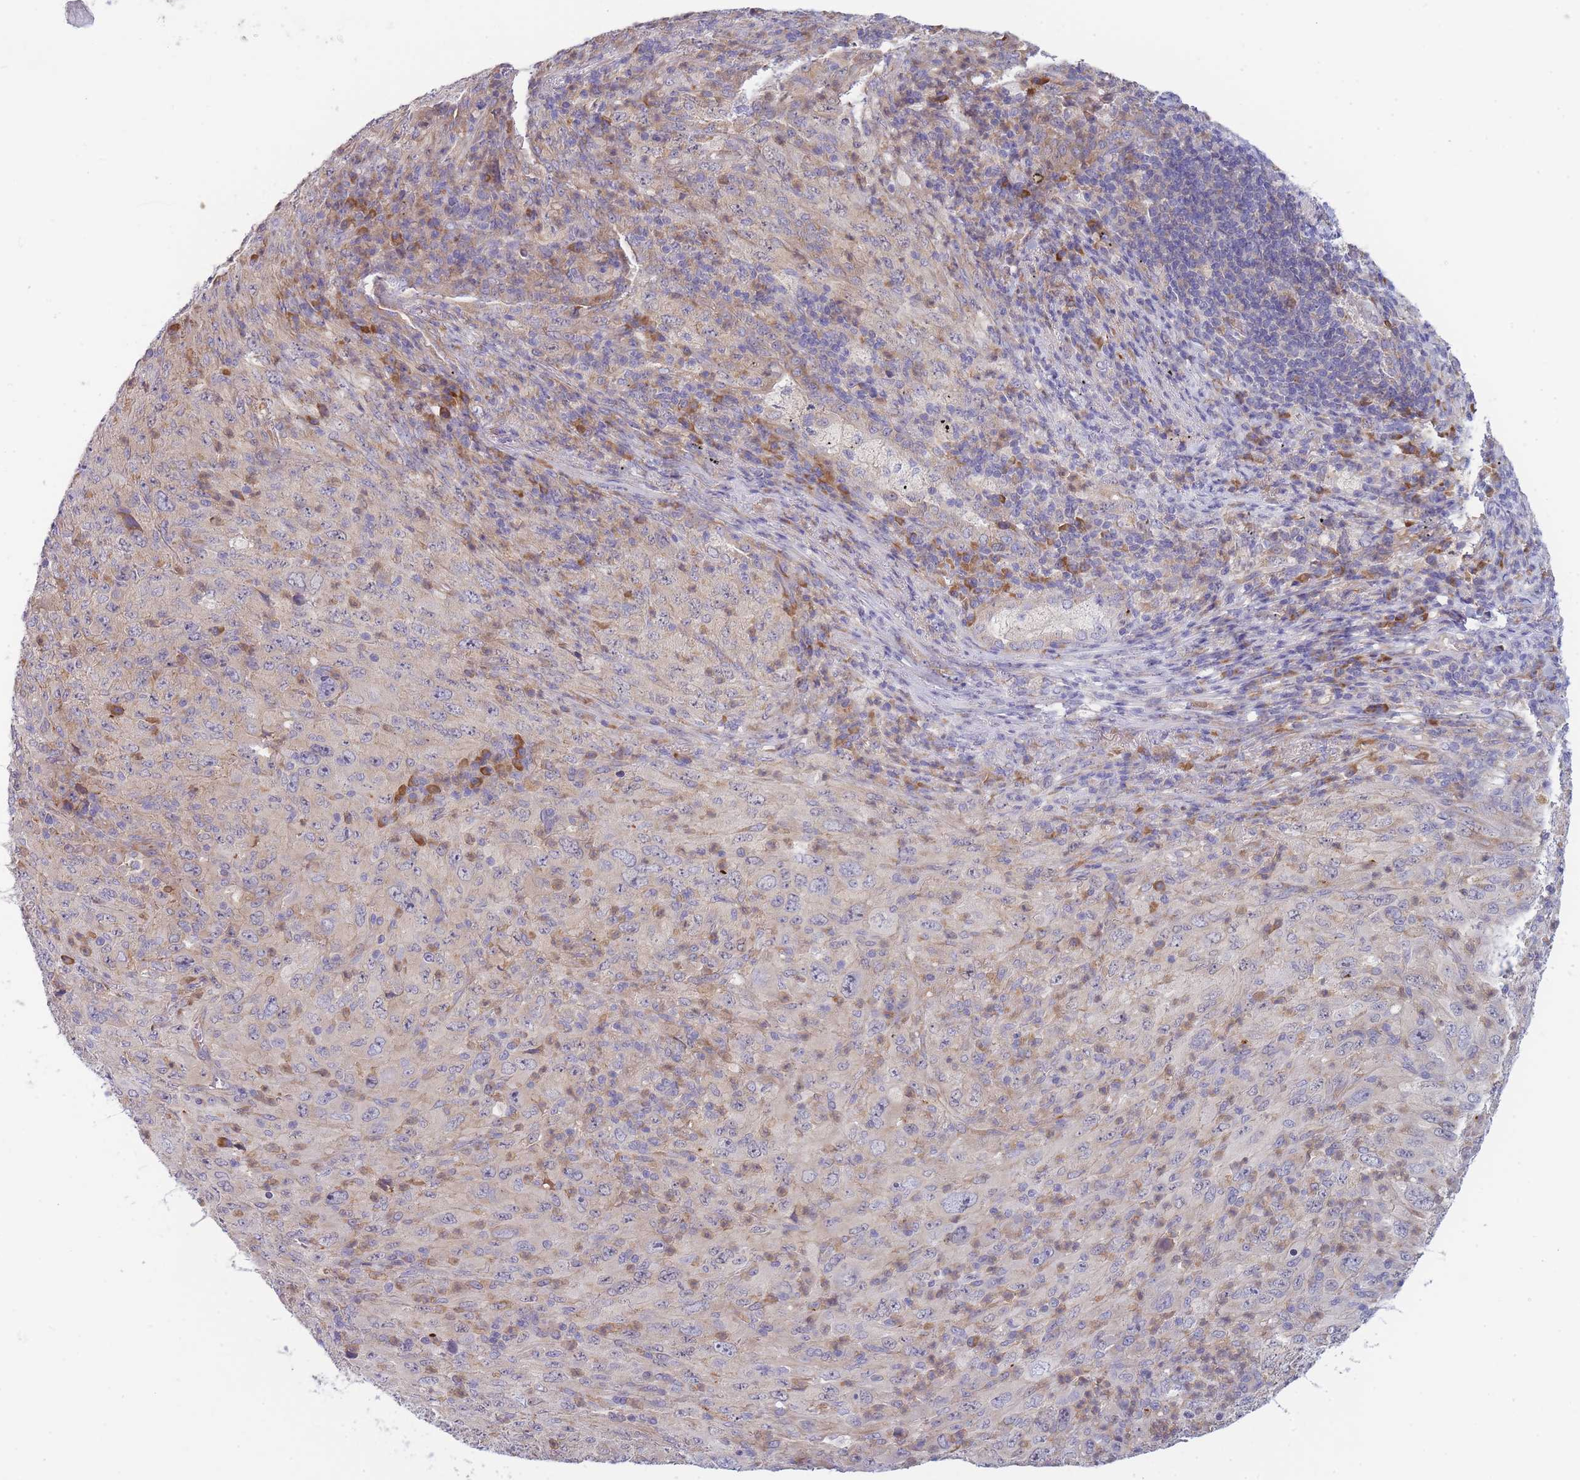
{"staining": {"intensity": "negative", "quantity": "none", "location": "none"}, "tissue": "melanoma", "cell_type": "Tumor cells", "image_type": "cancer", "snomed": [{"axis": "morphology", "description": "Malignant melanoma, Metastatic site"}, {"axis": "topography", "description": "Skin"}], "caption": "Immunohistochemistry (IHC) image of neoplastic tissue: human melanoma stained with DAB (3,3'-diaminobenzidine) reveals no significant protein staining in tumor cells.", "gene": "NDUFAF6", "patient": {"sex": "female", "age": 56}}